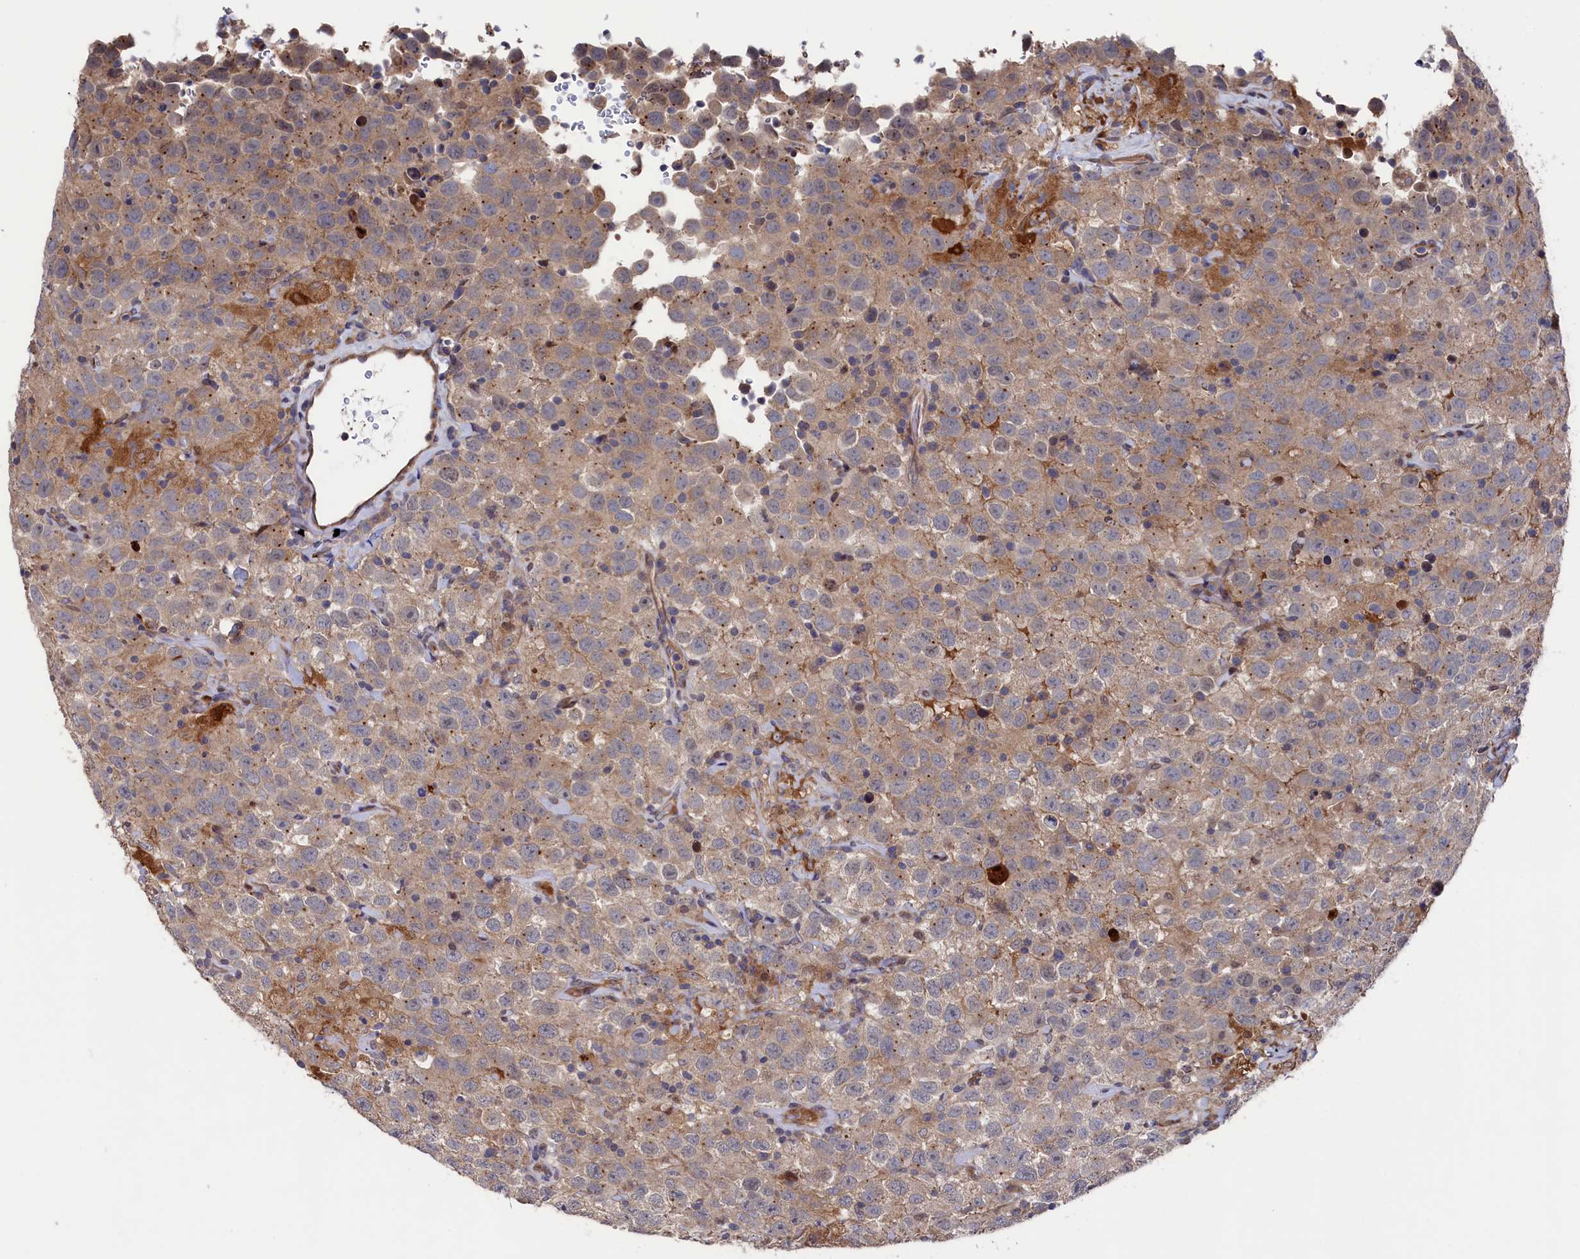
{"staining": {"intensity": "weak", "quantity": ">75%", "location": "cytoplasmic/membranous"}, "tissue": "testis cancer", "cell_type": "Tumor cells", "image_type": "cancer", "snomed": [{"axis": "morphology", "description": "Seminoma, NOS"}, {"axis": "topography", "description": "Testis"}], "caption": "The histopathology image demonstrates immunohistochemical staining of seminoma (testis). There is weak cytoplasmic/membranous staining is identified in about >75% of tumor cells.", "gene": "ZNF891", "patient": {"sex": "male", "age": 41}}